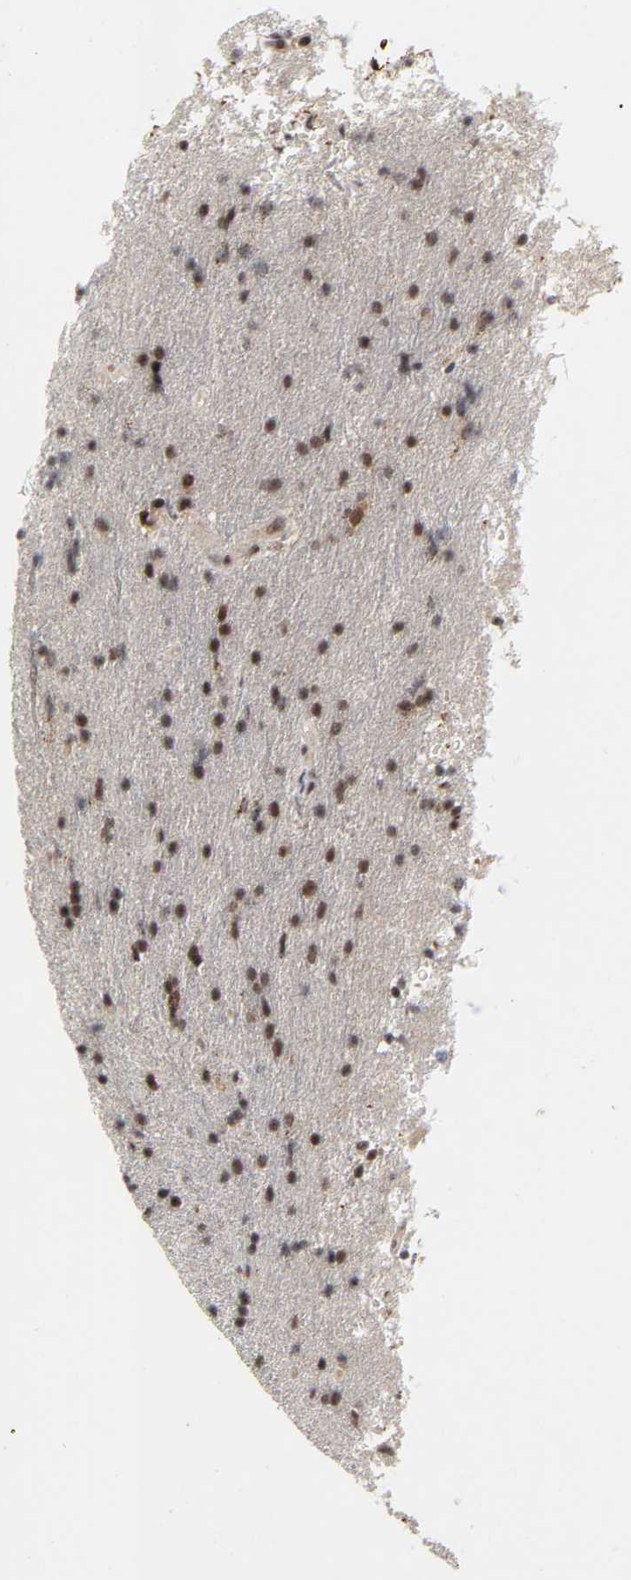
{"staining": {"intensity": "moderate", "quantity": ">75%", "location": "nuclear"}, "tissue": "glioma", "cell_type": "Tumor cells", "image_type": "cancer", "snomed": [{"axis": "morphology", "description": "Glioma, malignant, High grade"}, {"axis": "topography", "description": "Brain"}], "caption": "IHC staining of high-grade glioma (malignant), which reveals medium levels of moderate nuclear staining in approximately >75% of tumor cells indicating moderate nuclear protein expression. The staining was performed using DAB (brown) for protein detection and nuclei were counterstained in hematoxylin (blue).", "gene": "ZKSCAN8", "patient": {"sex": "male", "age": 33}}